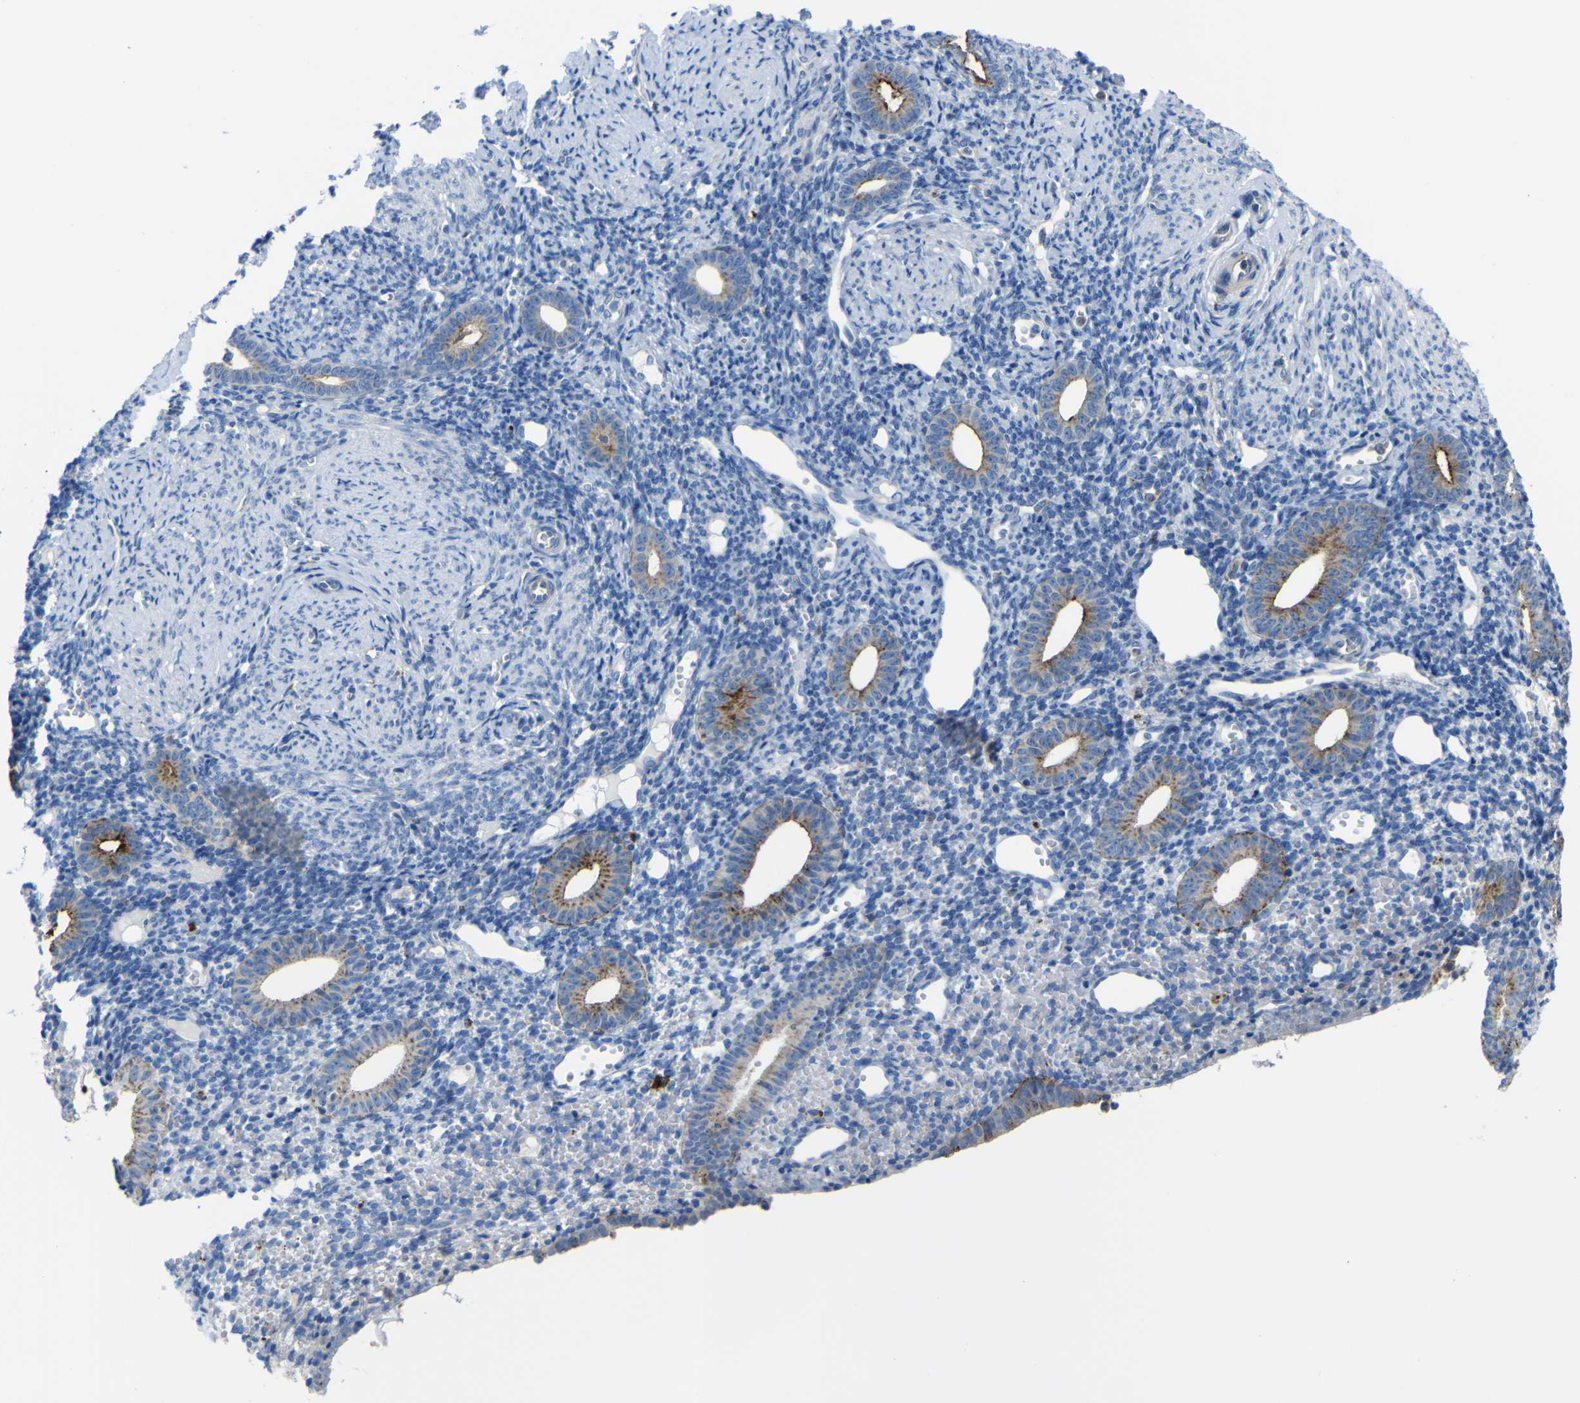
{"staining": {"intensity": "negative", "quantity": "none", "location": "none"}, "tissue": "endometrium", "cell_type": "Cells in endometrial stroma", "image_type": "normal", "snomed": [{"axis": "morphology", "description": "Normal tissue, NOS"}, {"axis": "topography", "description": "Endometrium"}], "caption": "Immunohistochemistry histopathology image of unremarkable endometrium: endometrium stained with DAB (3,3'-diaminobenzidine) demonstrates no significant protein staining in cells in endometrial stroma.", "gene": "CST3", "patient": {"sex": "female", "age": 50}}